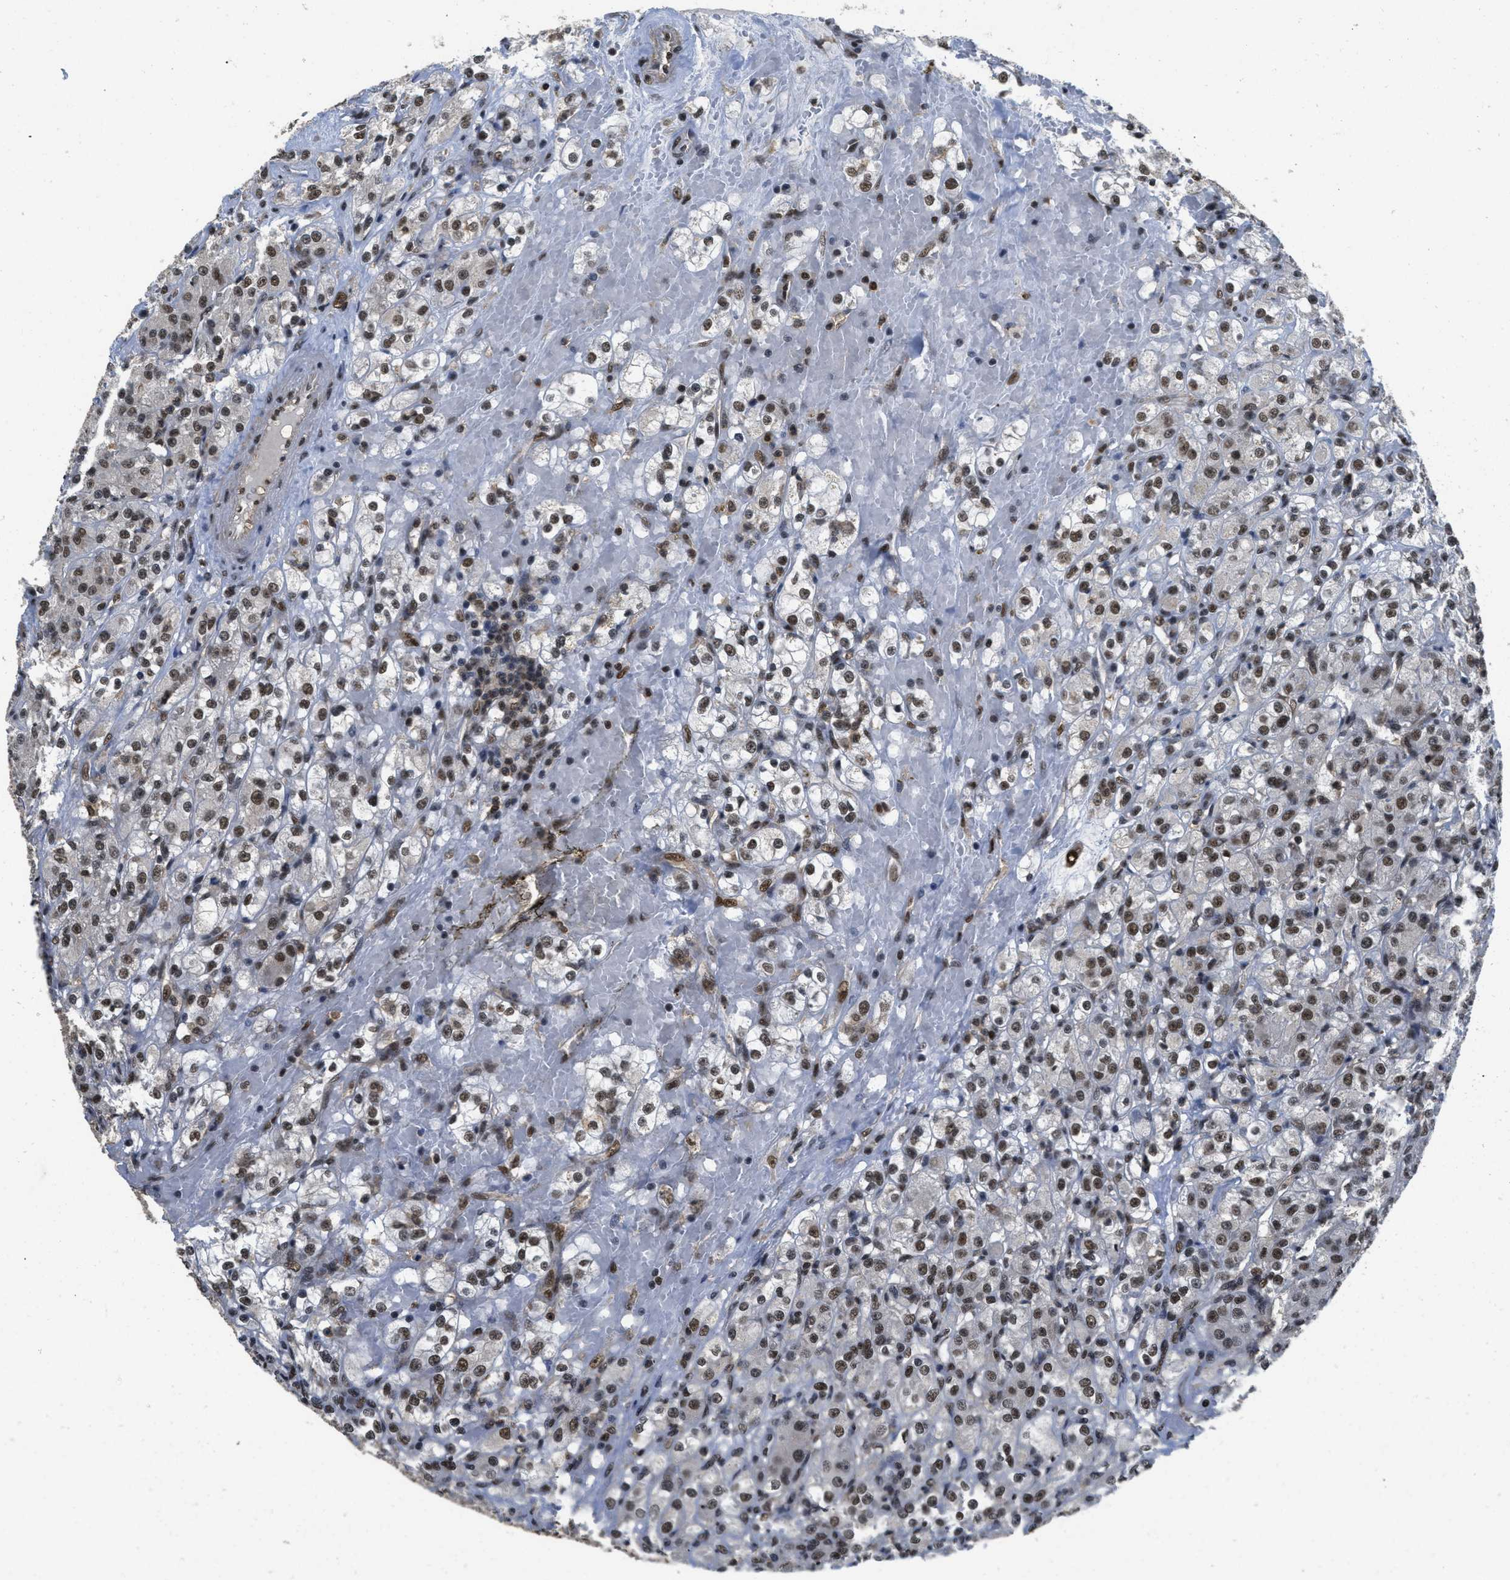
{"staining": {"intensity": "moderate", "quantity": ">75%", "location": "nuclear"}, "tissue": "renal cancer", "cell_type": "Tumor cells", "image_type": "cancer", "snomed": [{"axis": "morphology", "description": "Normal tissue, NOS"}, {"axis": "morphology", "description": "Adenocarcinoma, NOS"}, {"axis": "topography", "description": "Kidney"}], "caption": "Tumor cells show medium levels of moderate nuclear expression in about >75% of cells in renal adenocarcinoma. The staining is performed using DAB (3,3'-diaminobenzidine) brown chromogen to label protein expression. The nuclei are counter-stained blue using hematoxylin.", "gene": "CUL4B", "patient": {"sex": "male", "age": 61}}